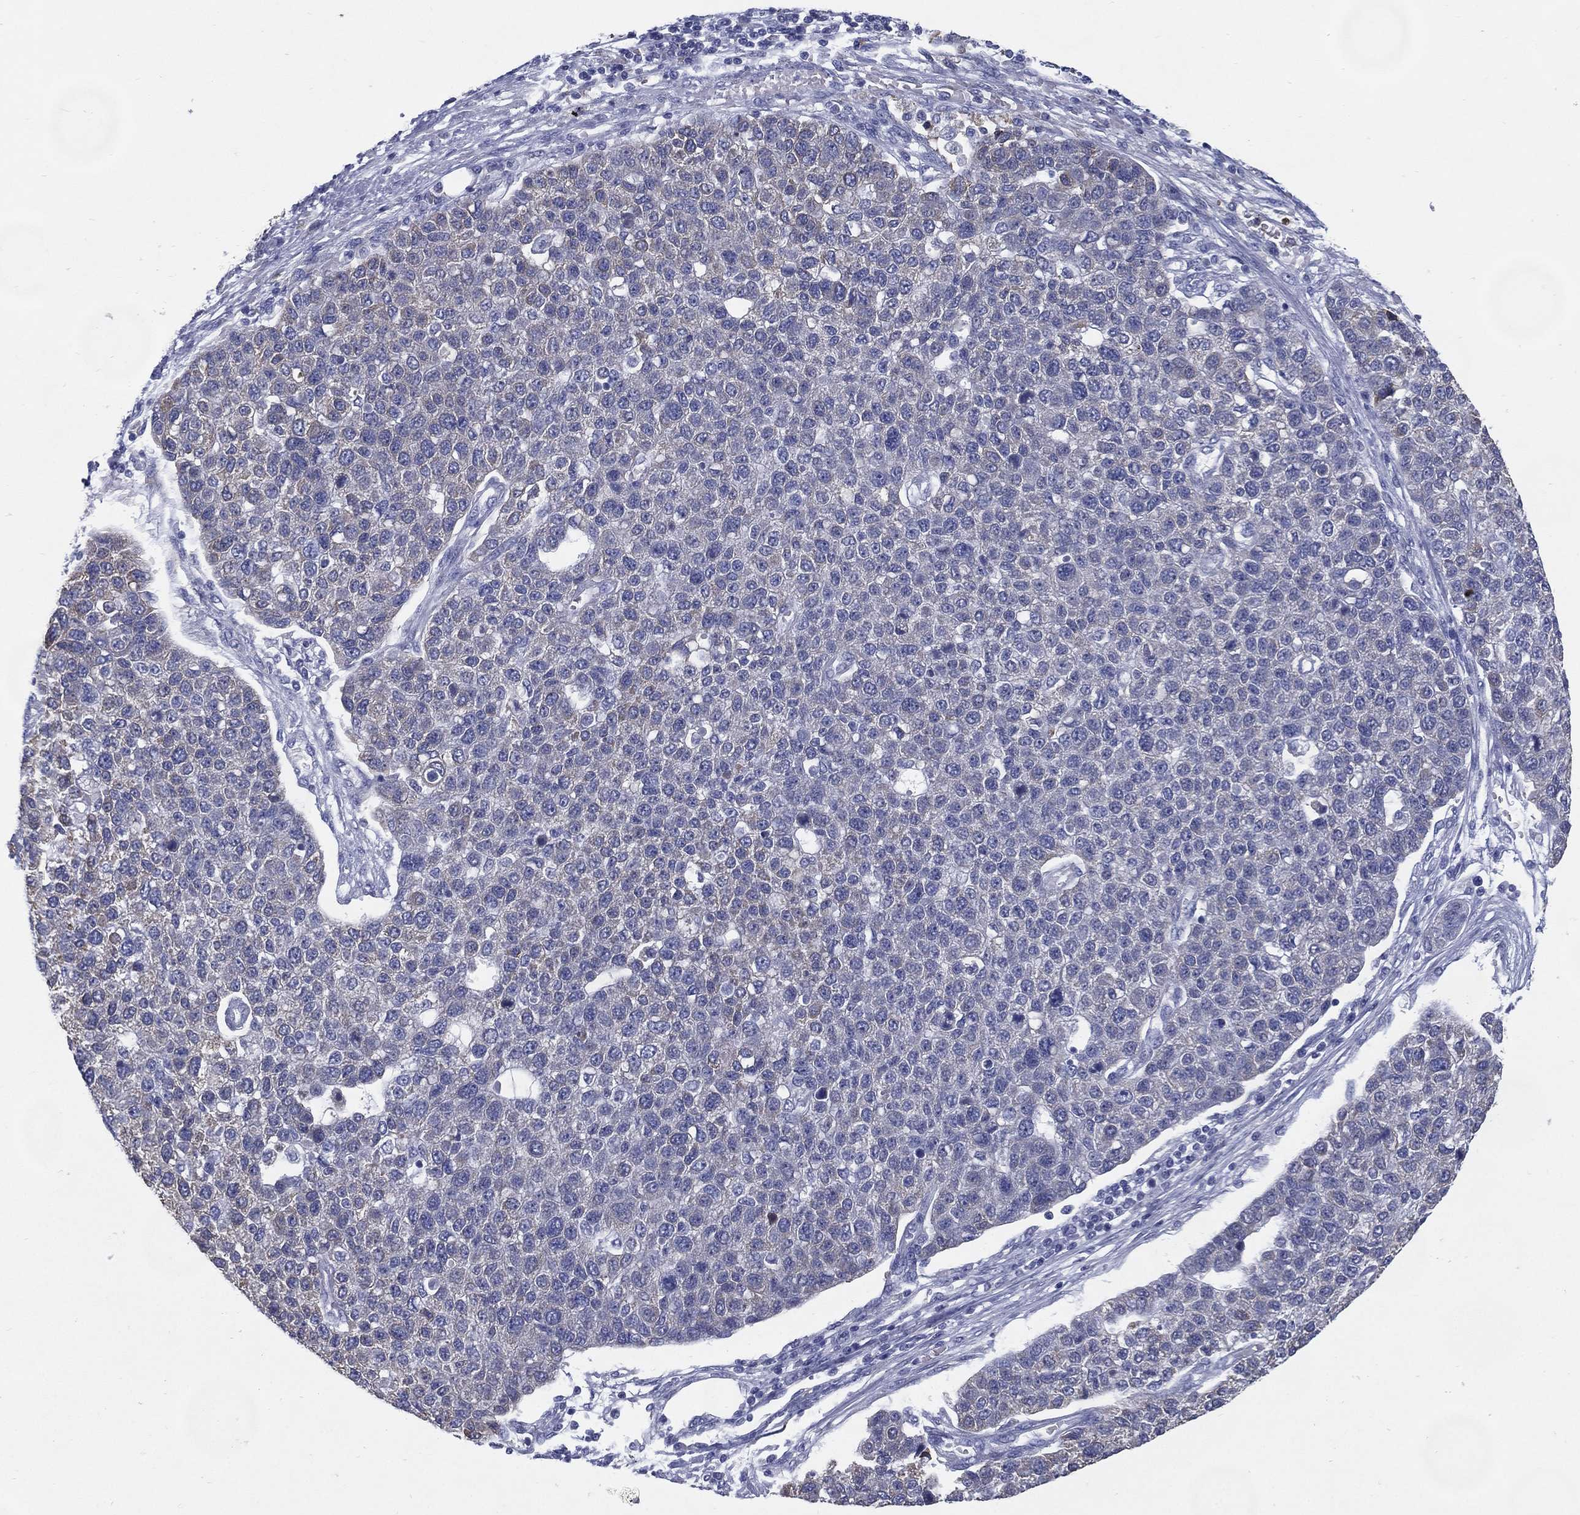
{"staining": {"intensity": "negative", "quantity": "none", "location": "none"}, "tissue": "pancreatic cancer", "cell_type": "Tumor cells", "image_type": "cancer", "snomed": [{"axis": "morphology", "description": "Adenocarcinoma, NOS"}, {"axis": "topography", "description": "Pancreas"}], "caption": "IHC image of neoplastic tissue: pancreatic adenocarcinoma stained with DAB (3,3'-diaminobenzidine) reveals no significant protein staining in tumor cells.", "gene": "C19orf18", "patient": {"sex": "female", "age": 61}}